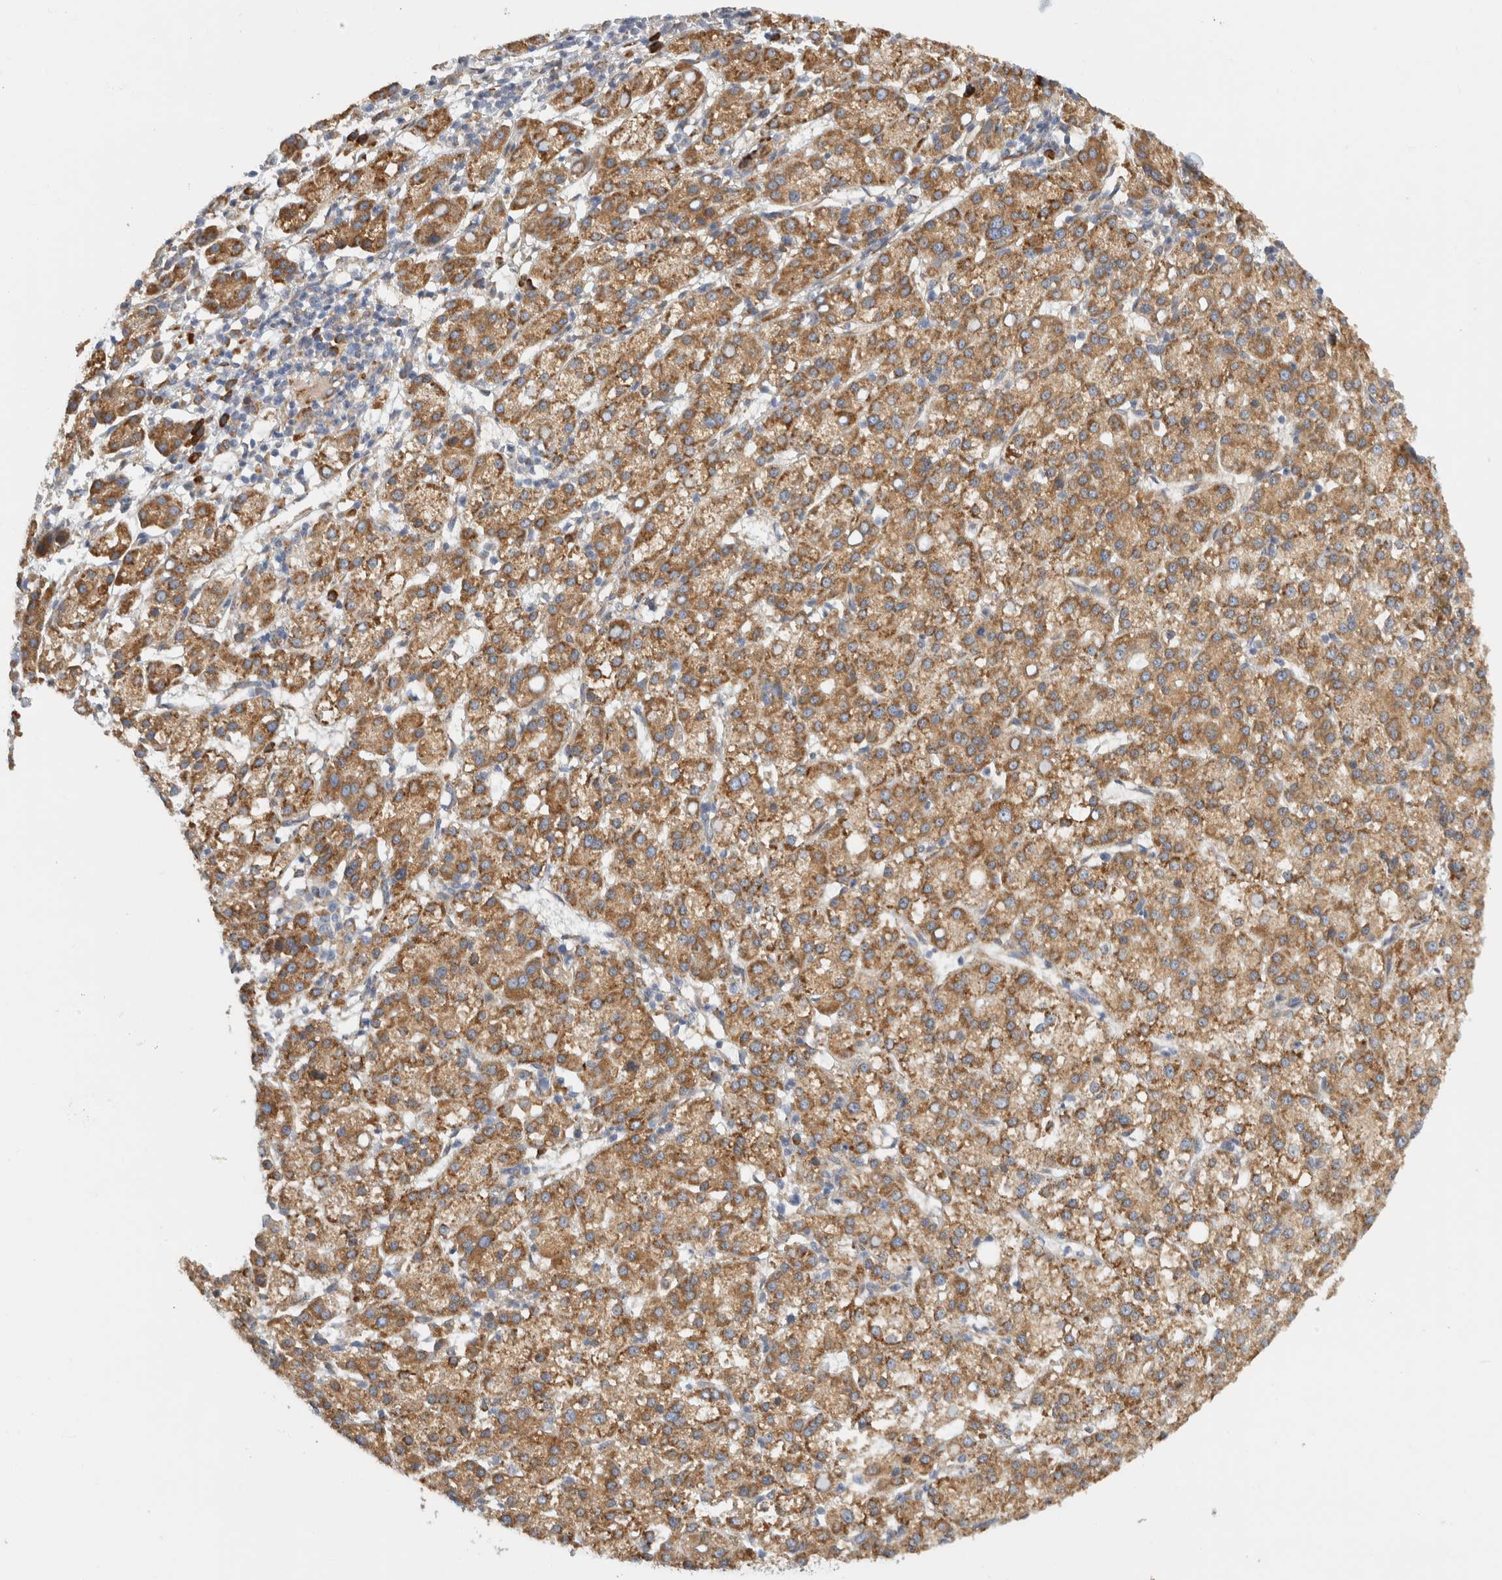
{"staining": {"intensity": "moderate", "quantity": ">75%", "location": "cytoplasmic/membranous"}, "tissue": "liver cancer", "cell_type": "Tumor cells", "image_type": "cancer", "snomed": [{"axis": "morphology", "description": "Carcinoma, Hepatocellular, NOS"}, {"axis": "topography", "description": "Liver"}], "caption": "Immunohistochemical staining of liver cancer (hepatocellular carcinoma) exhibits medium levels of moderate cytoplasmic/membranous expression in approximately >75% of tumor cells.", "gene": "RPN2", "patient": {"sex": "female", "age": 58}}